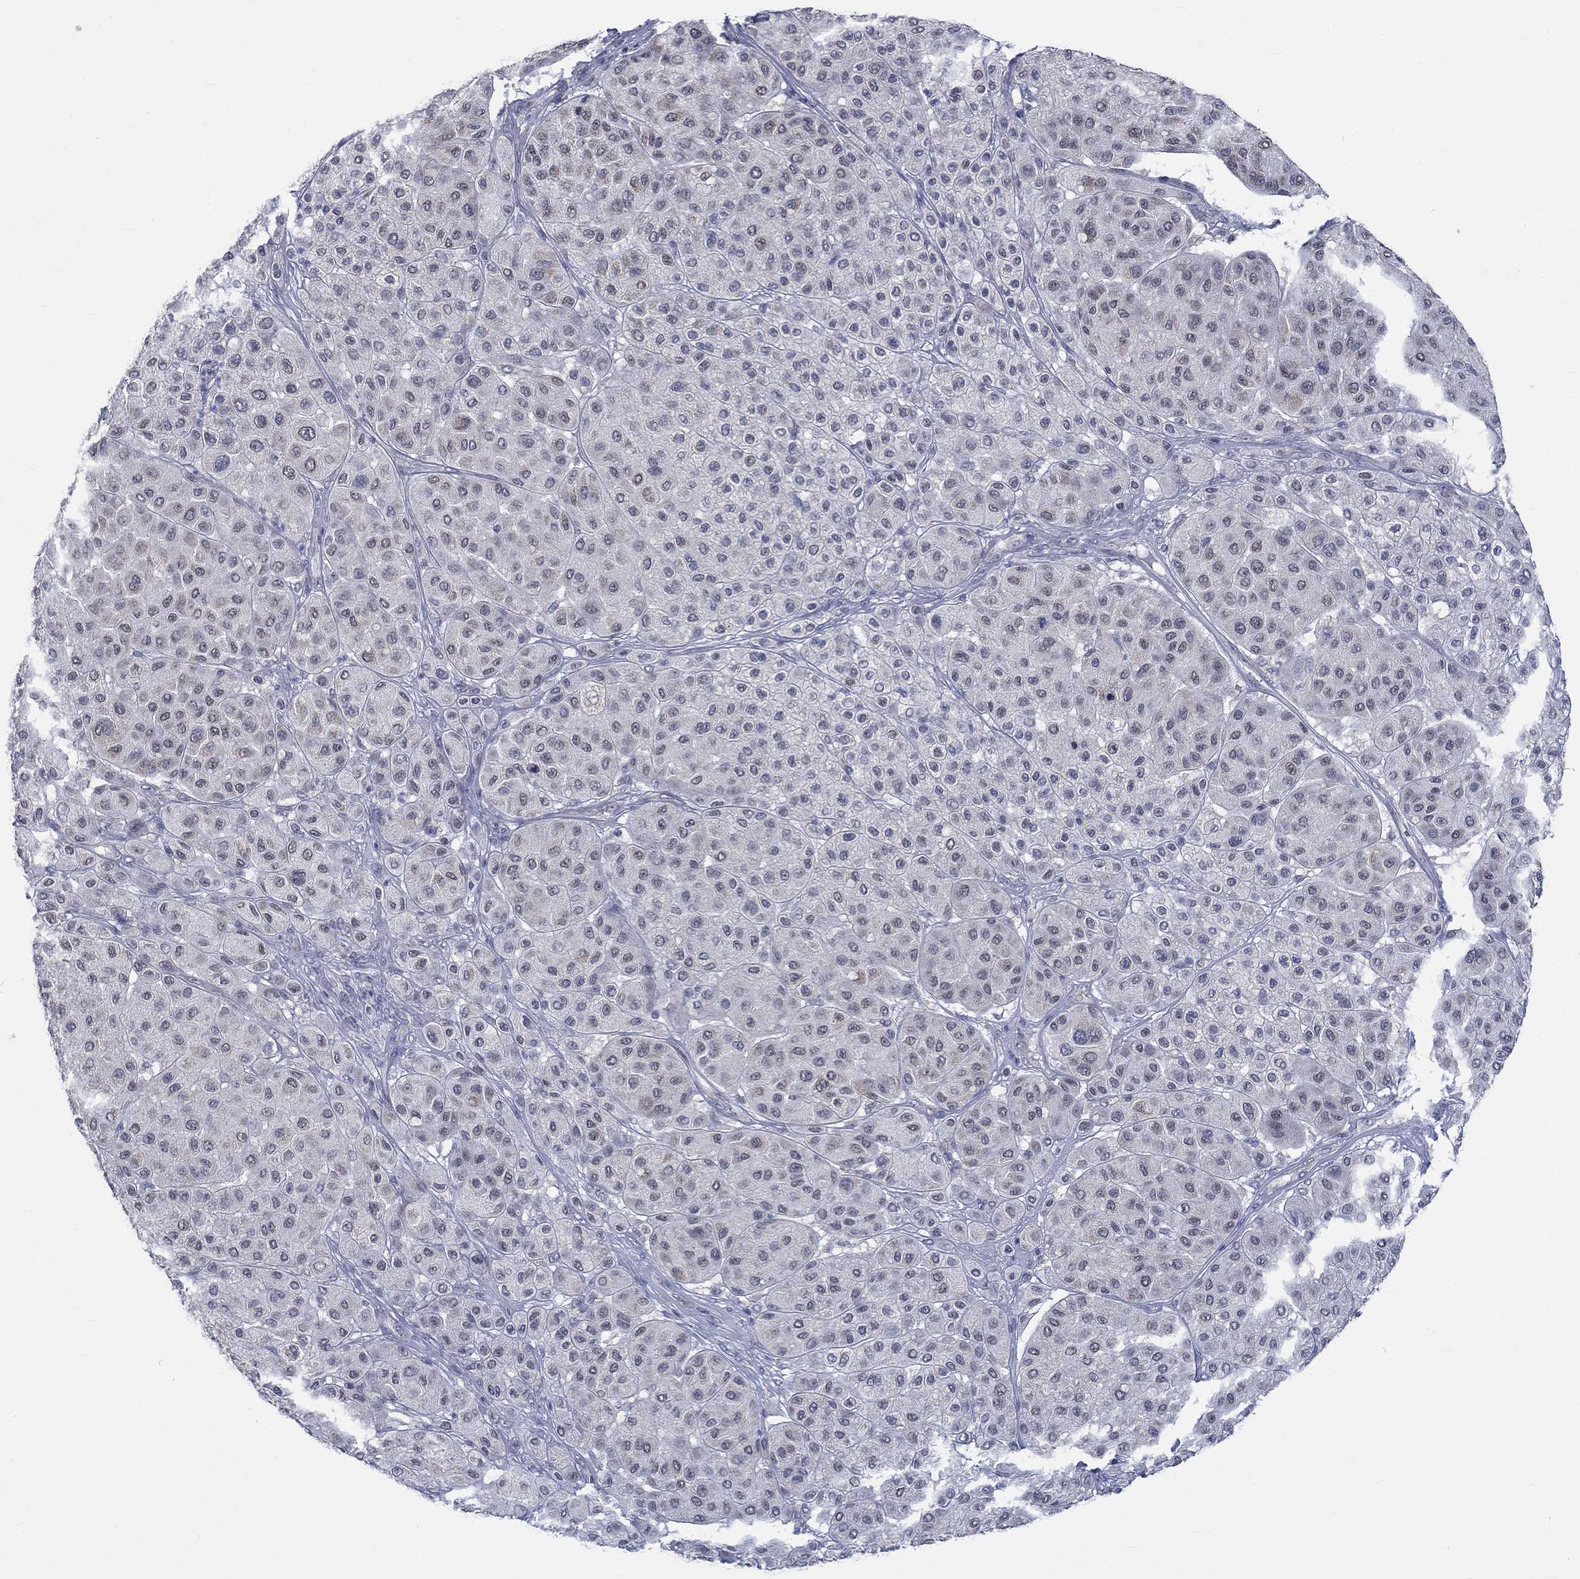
{"staining": {"intensity": "weak", "quantity": "<25%", "location": "cytoplasmic/membranous"}, "tissue": "melanoma", "cell_type": "Tumor cells", "image_type": "cancer", "snomed": [{"axis": "morphology", "description": "Malignant melanoma, Metastatic site"}, {"axis": "topography", "description": "Smooth muscle"}], "caption": "Tumor cells show no significant expression in melanoma. (Stains: DAB (3,3'-diaminobenzidine) IHC with hematoxylin counter stain, Microscopy: brightfield microscopy at high magnification).", "gene": "WASF1", "patient": {"sex": "male", "age": 41}}